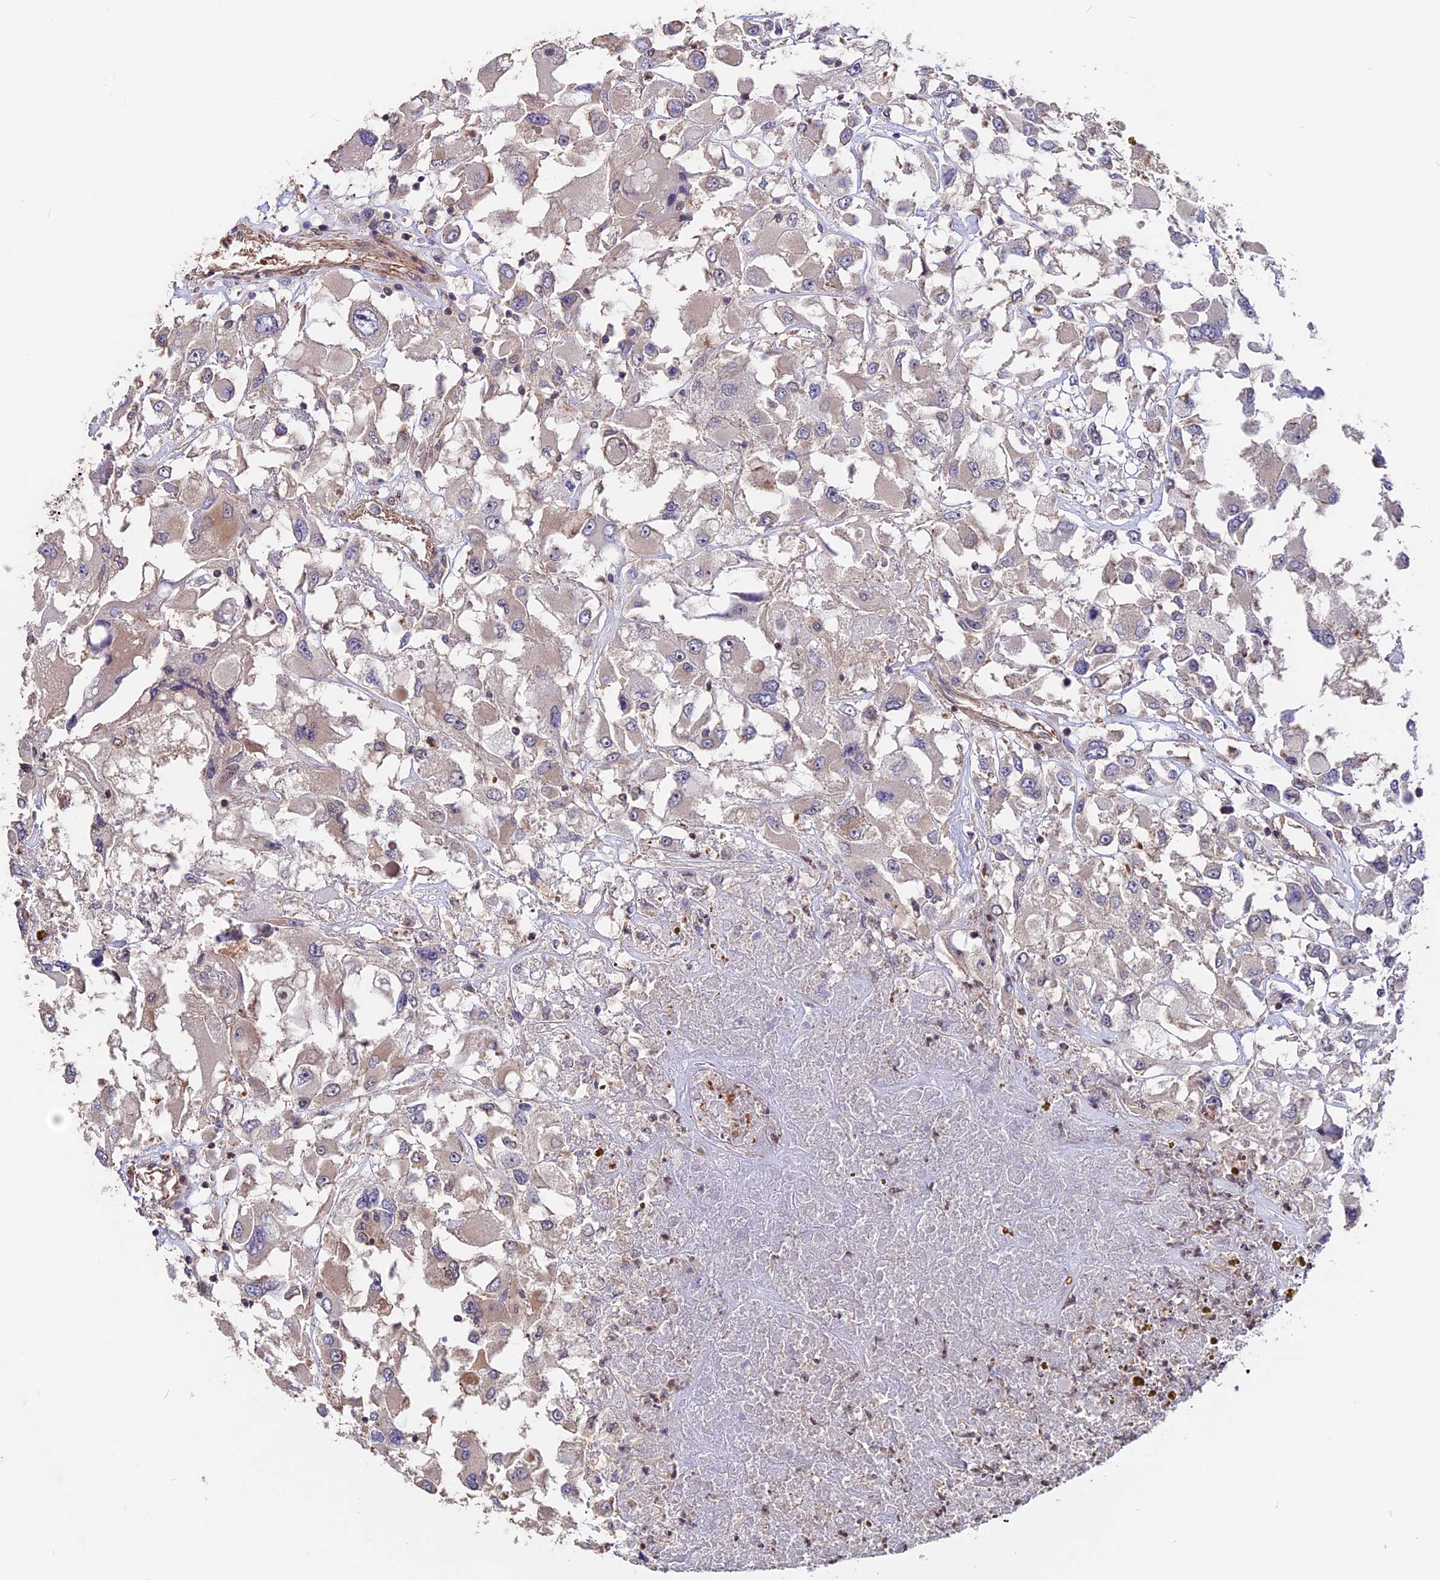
{"staining": {"intensity": "negative", "quantity": "none", "location": "none"}, "tissue": "renal cancer", "cell_type": "Tumor cells", "image_type": "cancer", "snomed": [{"axis": "morphology", "description": "Adenocarcinoma, NOS"}, {"axis": "topography", "description": "Kidney"}], "caption": "An image of renal cancer stained for a protein shows no brown staining in tumor cells.", "gene": "ZC3H10", "patient": {"sex": "female", "age": 52}}